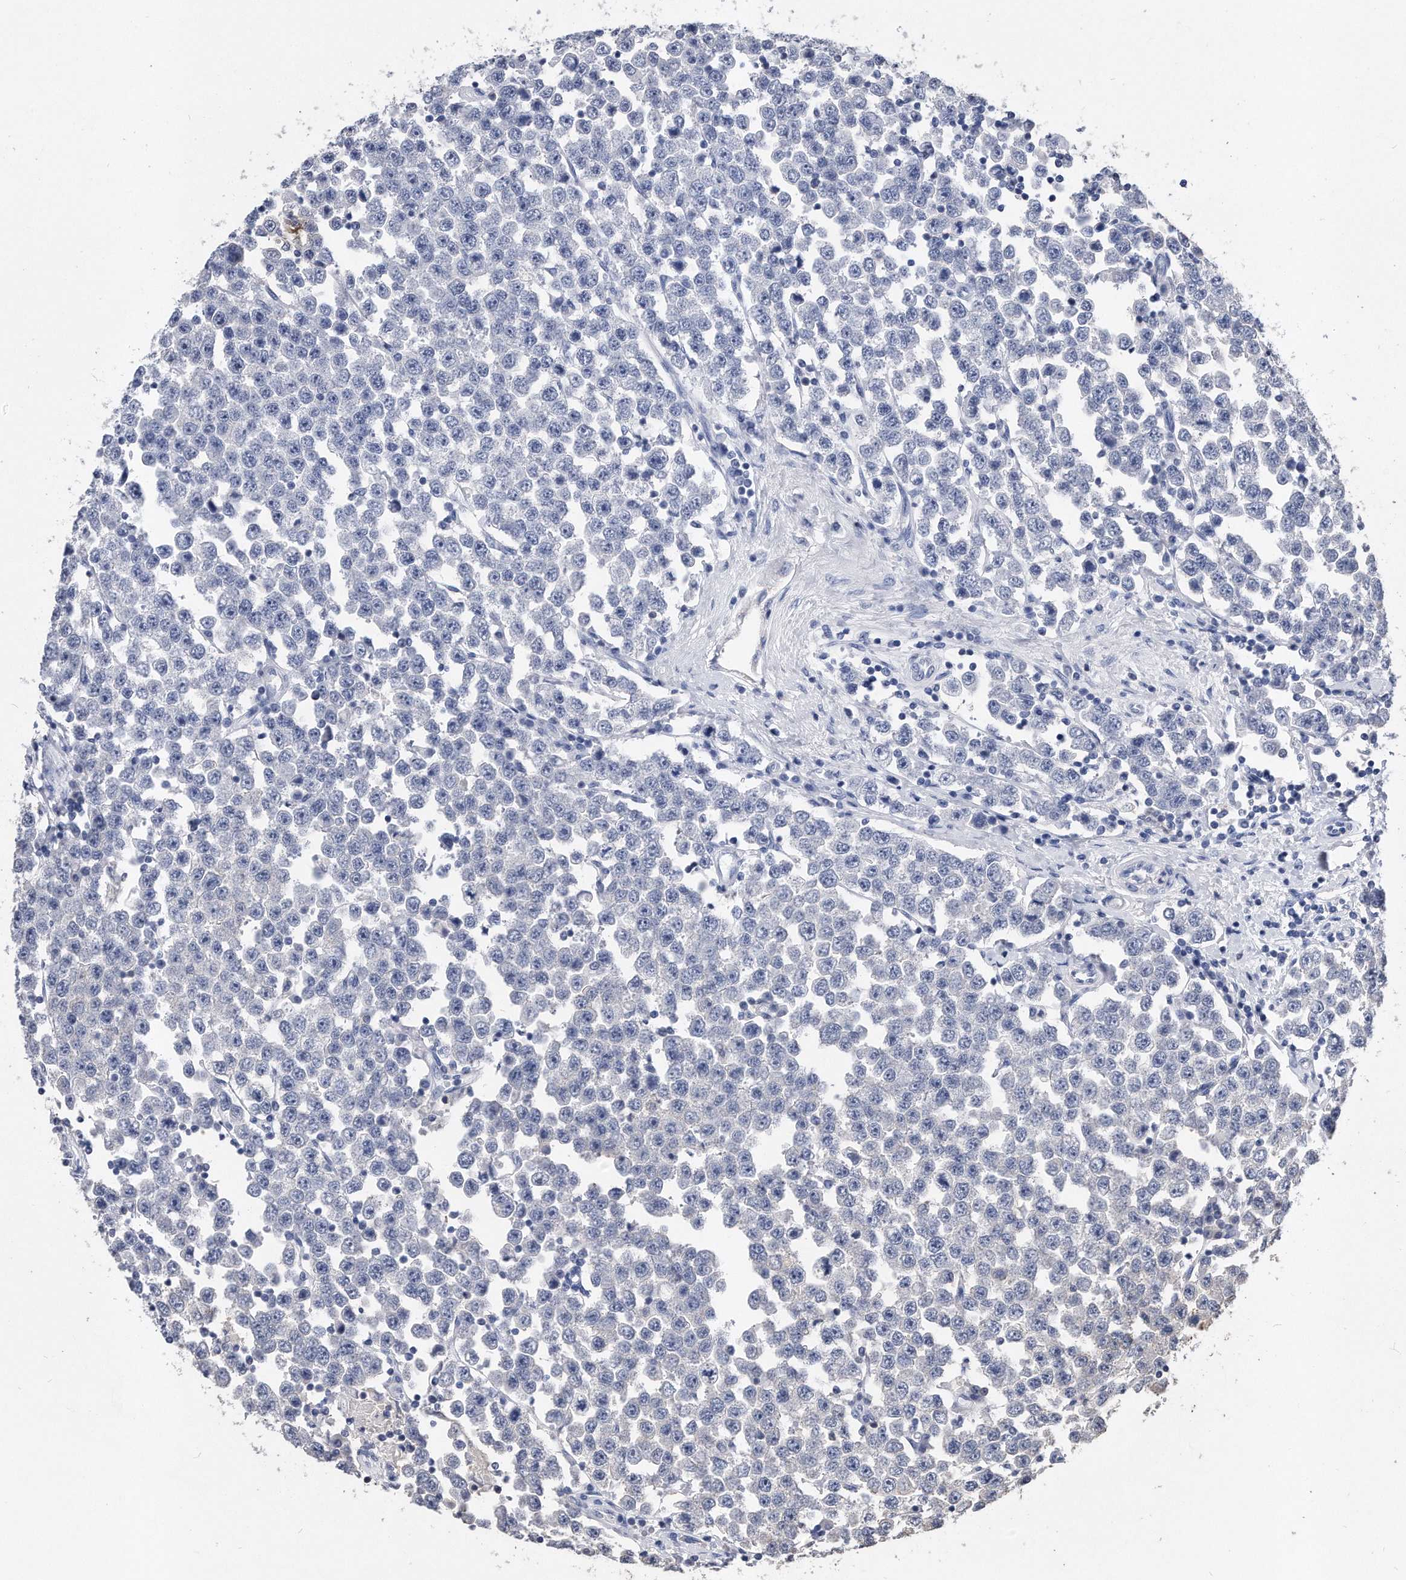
{"staining": {"intensity": "negative", "quantity": "none", "location": "none"}, "tissue": "testis cancer", "cell_type": "Tumor cells", "image_type": "cancer", "snomed": [{"axis": "morphology", "description": "Seminoma, NOS"}, {"axis": "topography", "description": "Testis"}], "caption": "High power microscopy image of an IHC image of testis cancer (seminoma), revealing no significant positivity in tumor cells. (Brightfield microscopy of DAB (3,3'-diaminobenzidine) IHC at high magnification).", "gene": "IL20RA", "patient": {"sex": "male", "age": 28}}